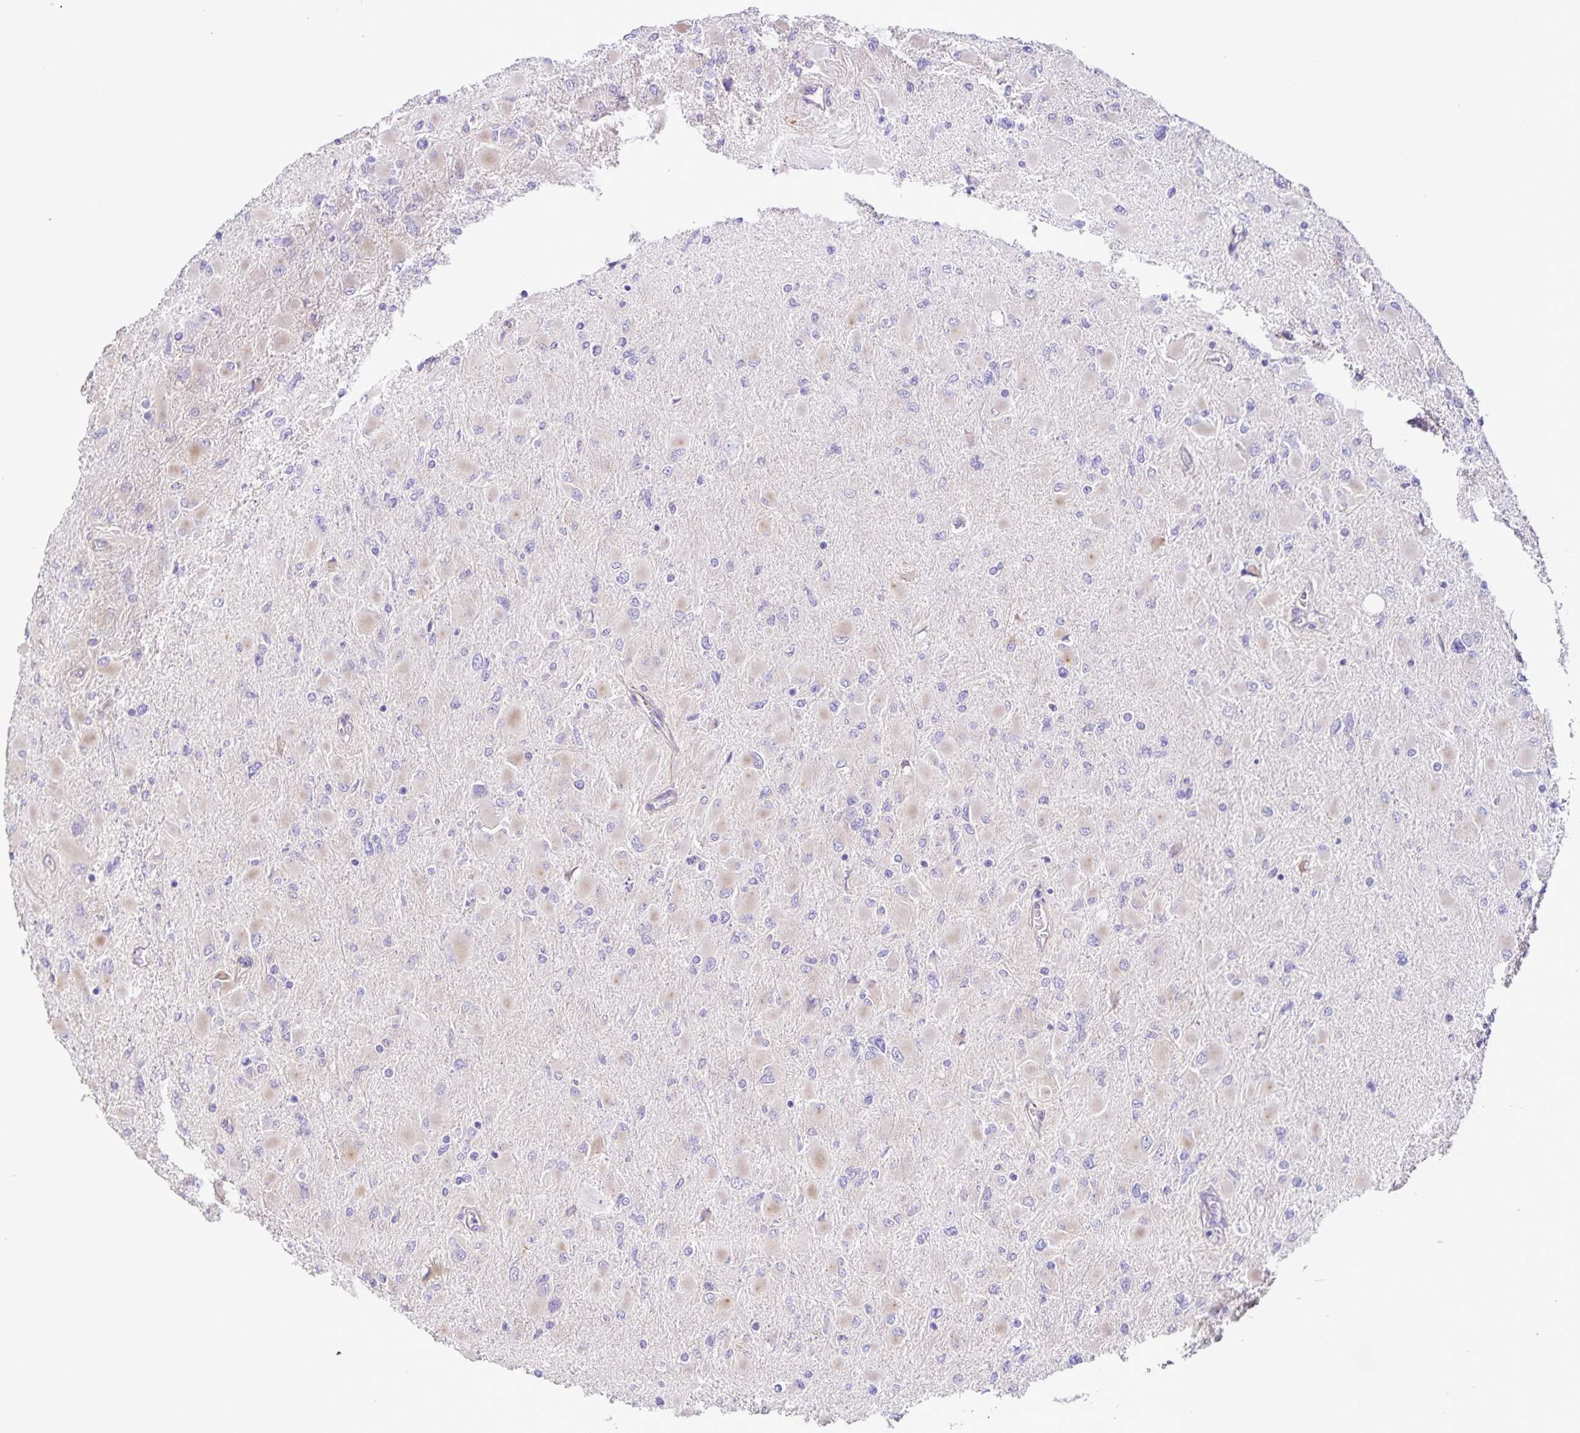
{"staining": {"intensity": "weak", "quantity": "<25%", "location": "cytoplasmic/membranous"}, "tissue": "glioma", "cell_type": "Tumor cells", "image_type": "cancer", "snomed": [{"axis": "morphology", "description": "Glioma, malignant, High grade"}, {"axis": "topography", "description": "Cerebral cortex"}], "caption": "There is no significant staining in tumor cells of high-grade glioma (malignant).", "gene": "BOLL", "patient": {"sex": "female", "age": 36}}